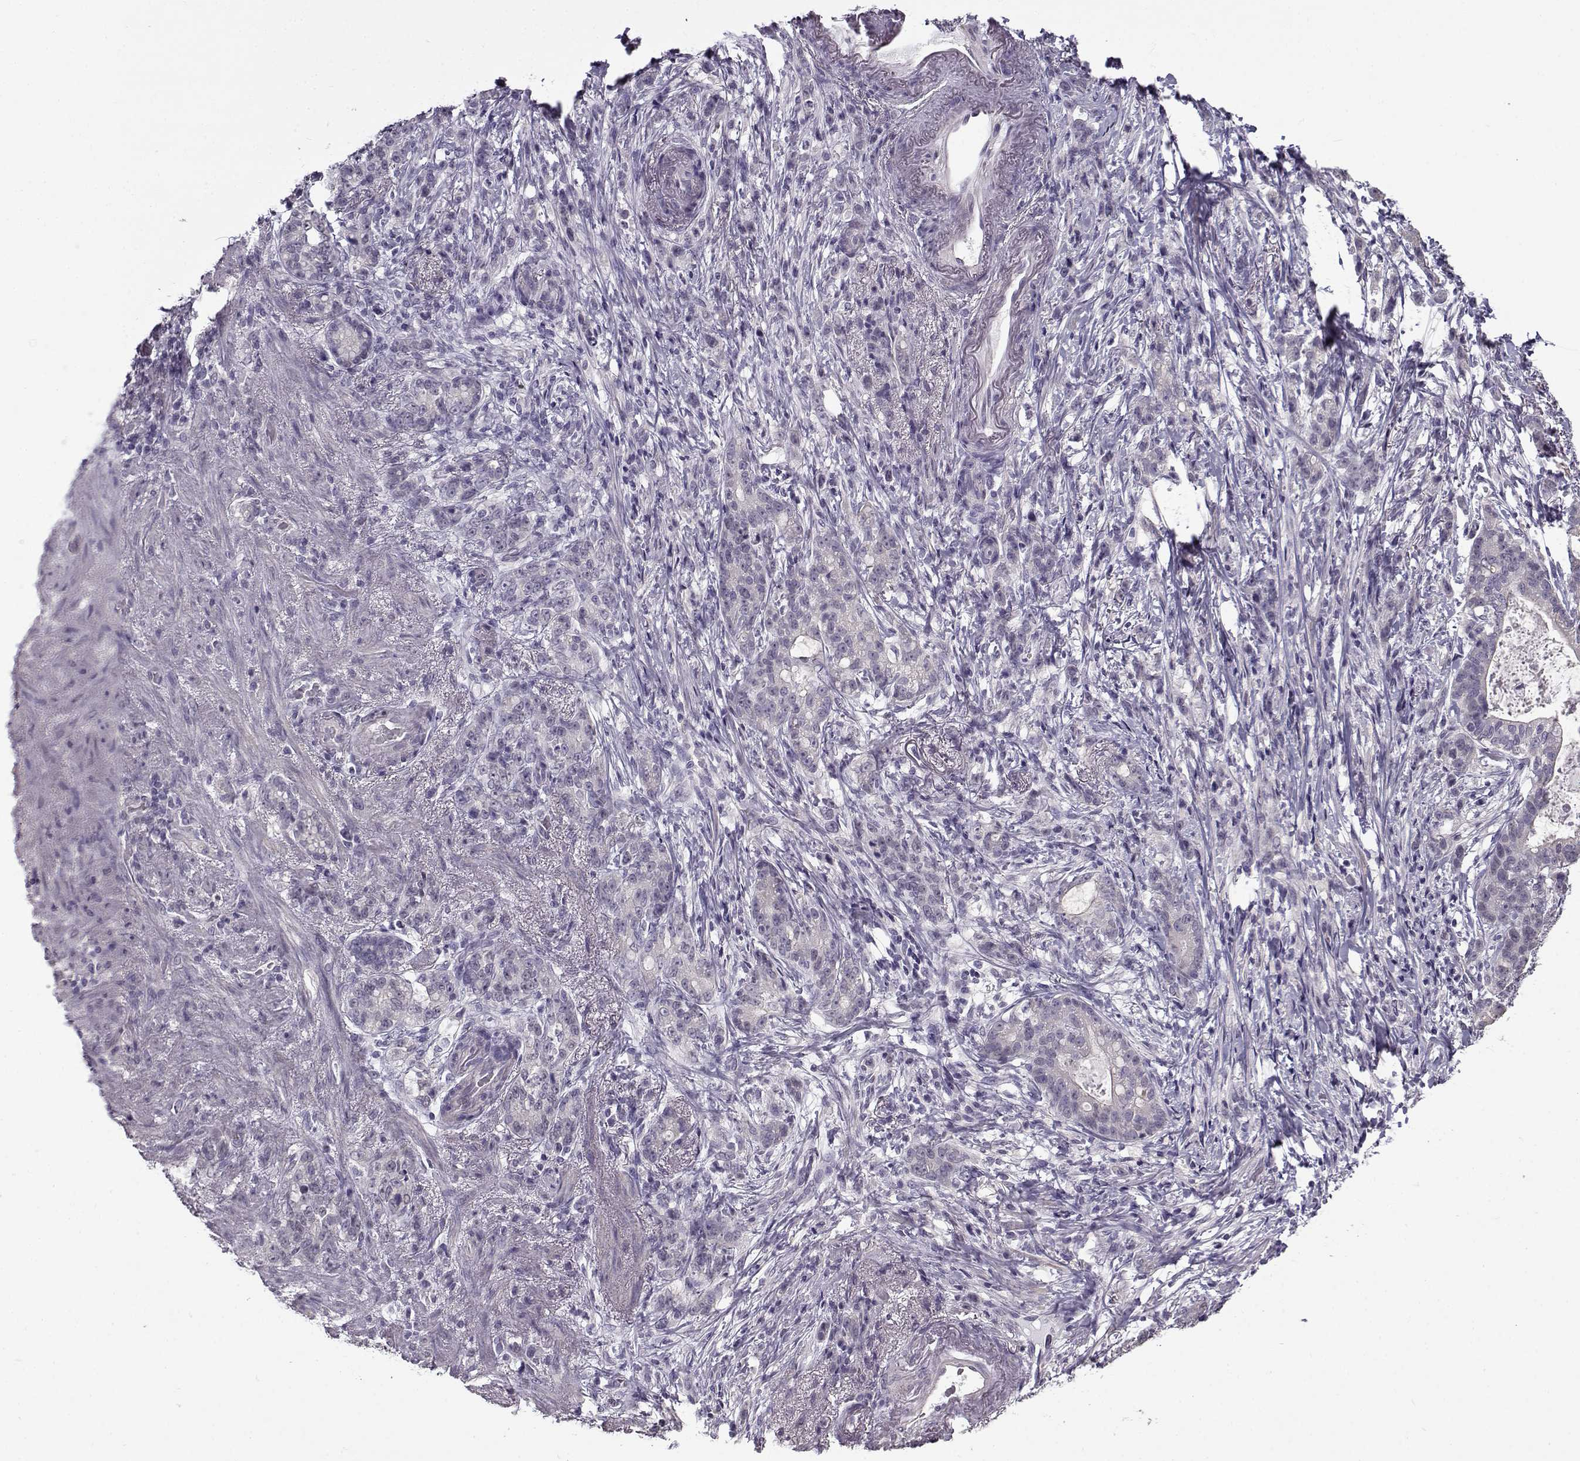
{"staining": {"intensity": "negative", "quantity": "none", "location": "none"}, "tissue": "stomach cancer", "cell_type": "Tumor cells", "image_type": "cancer", "snomed": [{"axis": "morphology", "description": "Adenocarcinoma, NOS"}, {"axis": "topography", "description": "Stomach, lower"}], "caption": "The histopathology image shows no significant positivity in tumor cells of stomach adenocarcinoma.", "gene": "TEX55", "patient": {"sex": "male", "age": 88}}